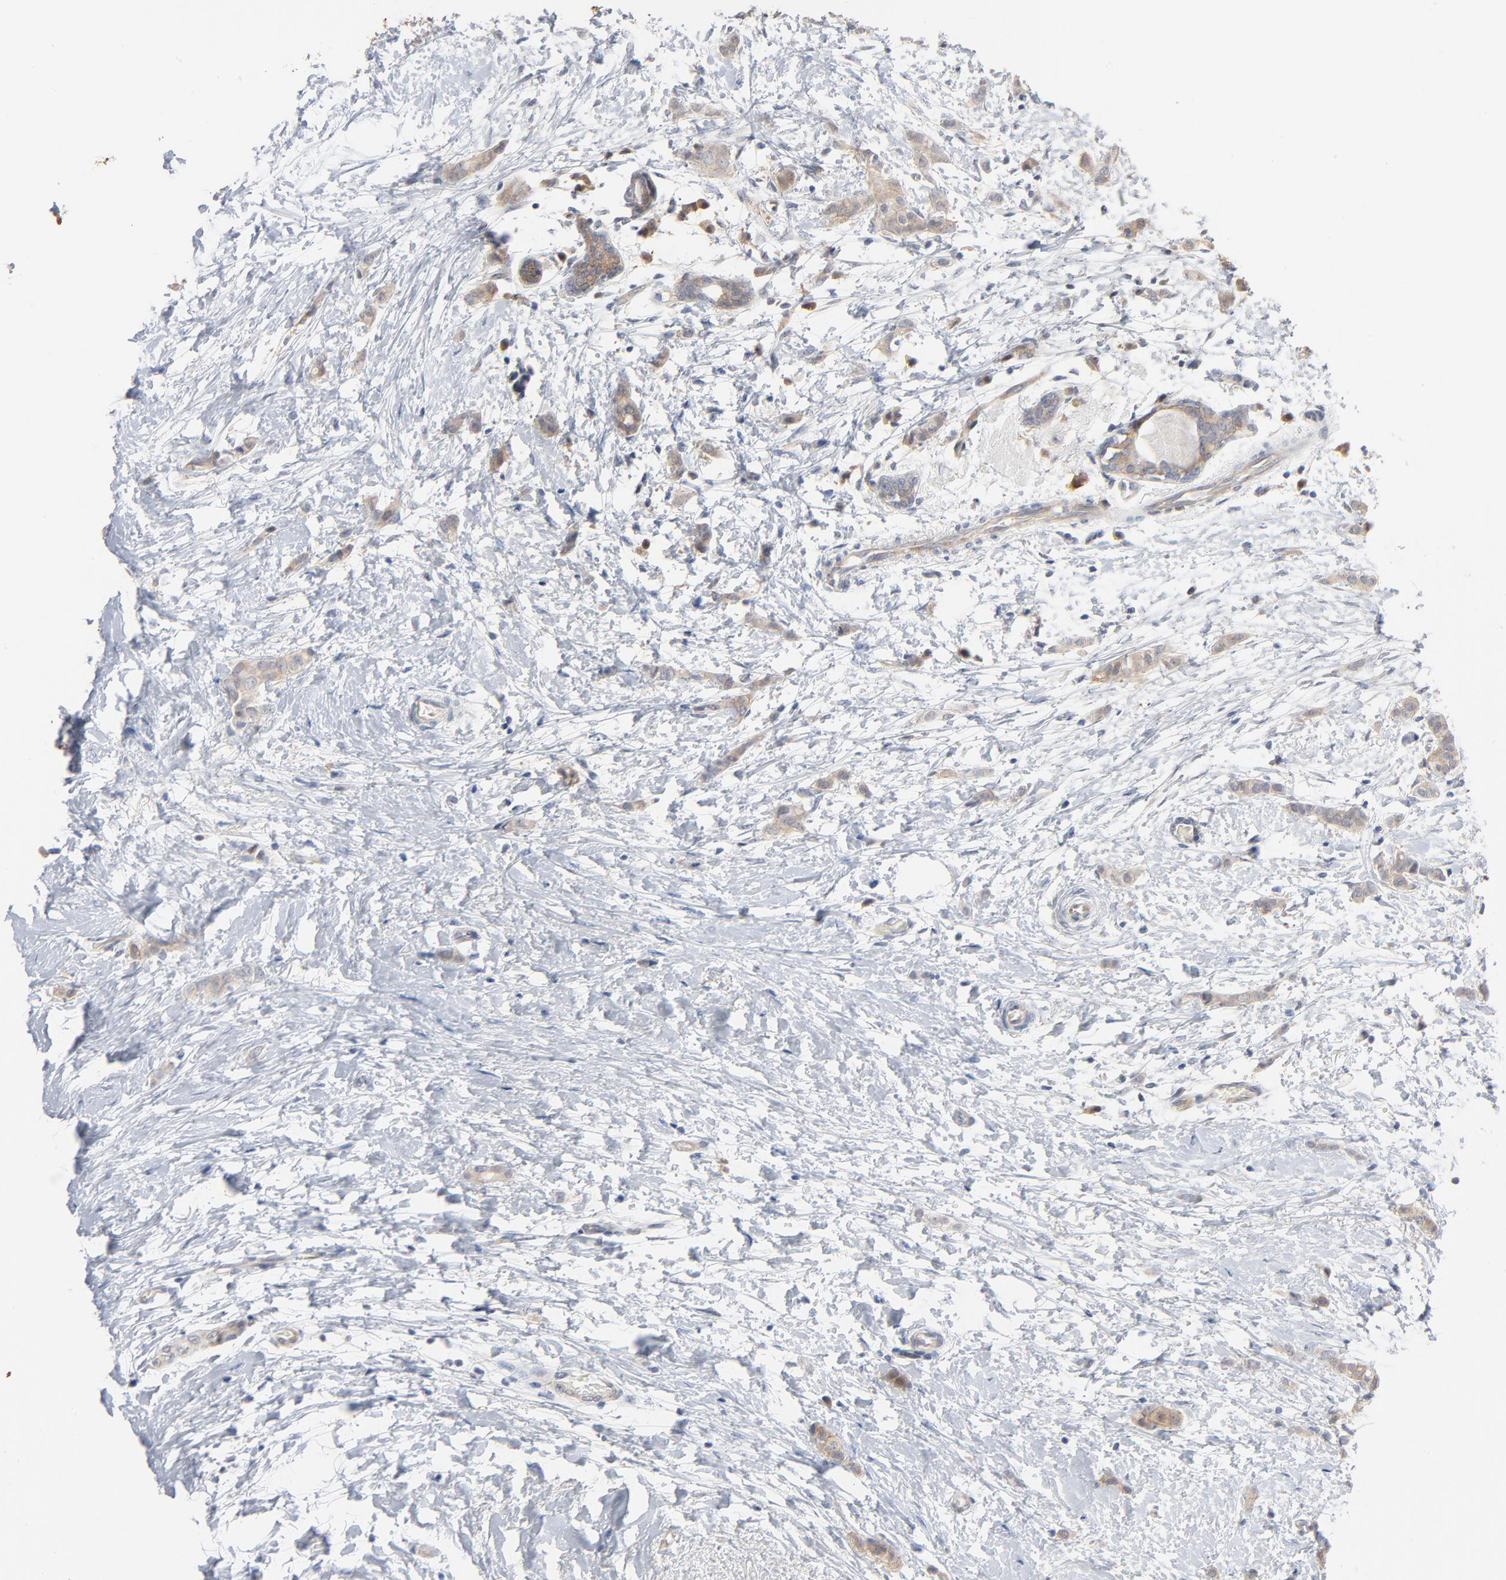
{"staining": {"intensity": "weak", "quantity": ">75%", "location": "cytoplasmic/membranous"}, "tissue": "breast cancer", "cell_type": "Tumor cells", "image_type": "cancer", "snomed": [{"axis": "morphology", "description": "Lobular carcinoma"}, {"axis": "topography", "description": "Breast"}], "caption": "Lobular carcinoma (breast) stained with DAB (3,3'-diaminobenzidine) immunohistochemistry (IHC) shows low levels of weak cytoplasmic/membranous expression in approximately >75% of tumor cells. The staining is performed using DAB brown chromogen to label protein expression. The nuclei are counter-stained blue using hematoxylin.", "gene": "EPCAM", "patient": {"sex": "female", "age": 55}}